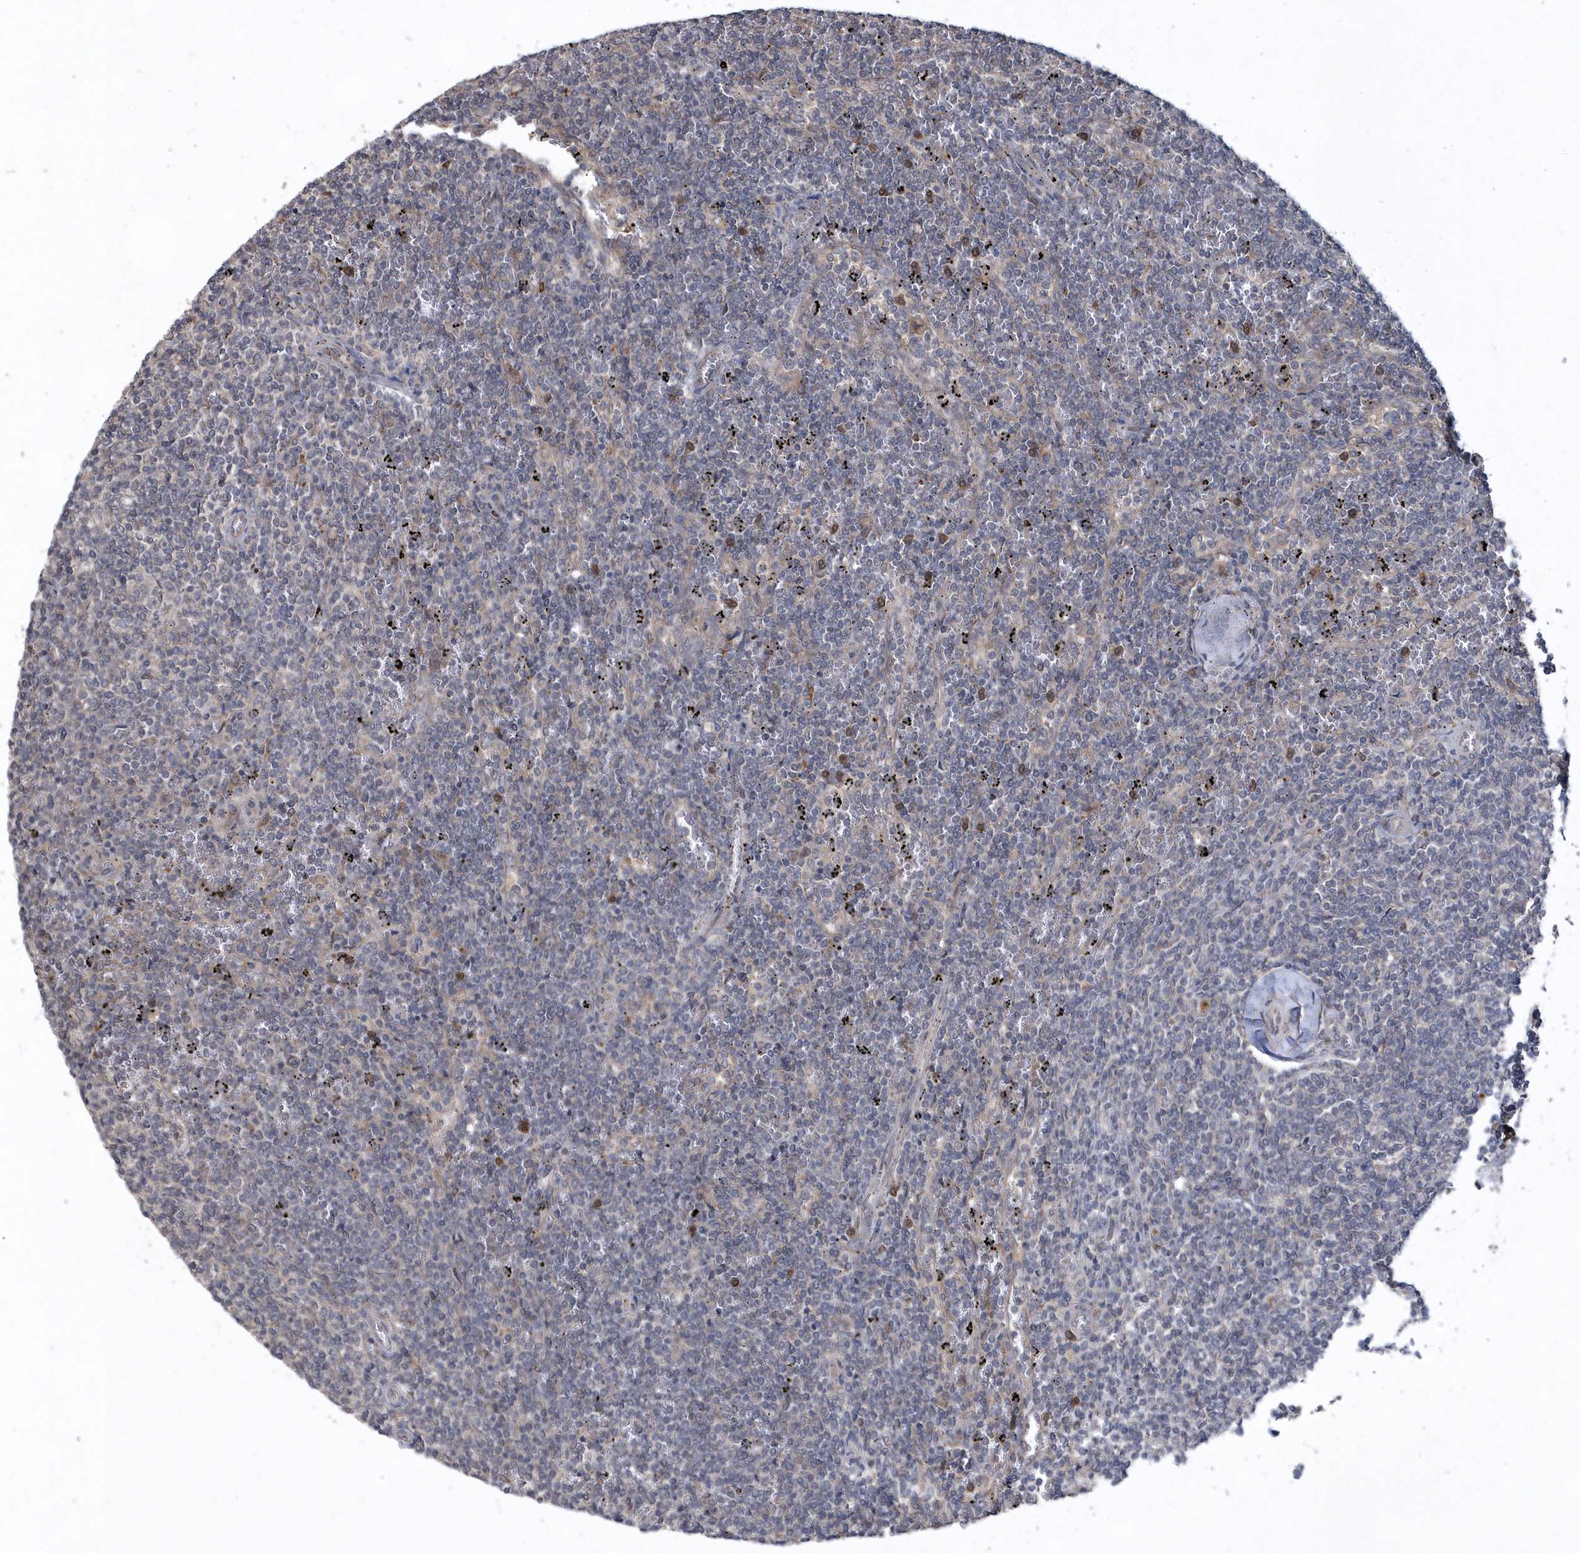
{"staining": {"intensity": "negative", "quantity": "none", "location": "none"}, "tissue": "lymphoma", "cell_type": "Tumor cells", "image_type": "cancer", "snomed": [{"axis": "morphology", "description": "Malignant lymphoma, non-Hodgkin's type, Low grade"}, {"axis": "topography", "description": "Spleen"}], "caption": "An immunohistochemistry (IHC) image of low-grade malignant lymphoma, non-Hodgkin's type is shown. There is no staining in tumor cells of low-grade malignant lymphoma, non-Hodgkin's type.", "gene": "HMGCS1", "patient": {"sex": "female", "age": 50}}